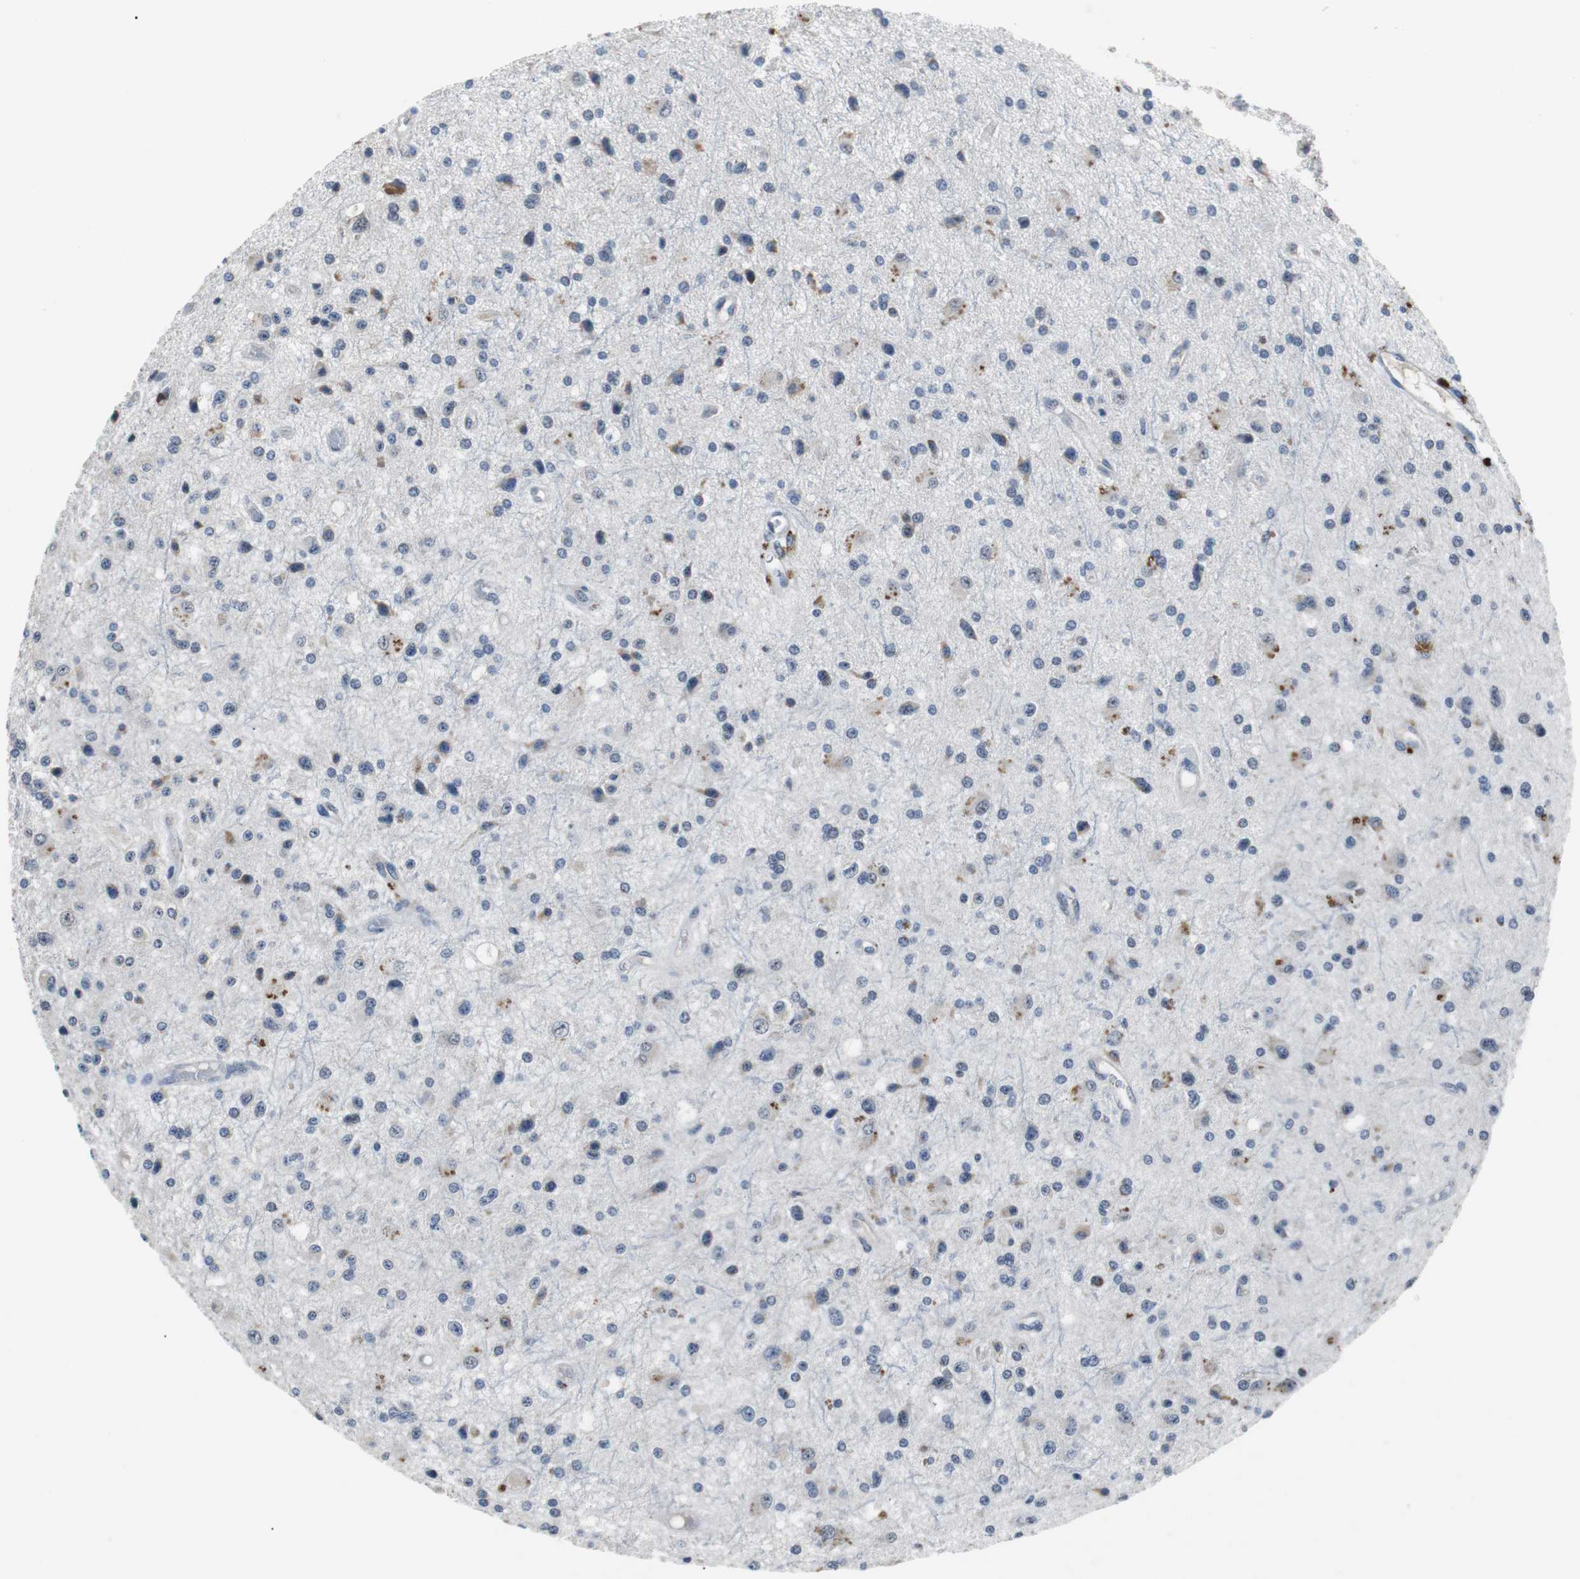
{"staining": {"intensity": "negative", "quantity": "none", "location": "none"}, "tissue": "glioma", "cell_type": "Tumor cells", "image_type": "cancer", "snomed": [{"axis": "morphology", "description": "Glioma, malignant, Low grade"}, {"axis": "topography", "description": "Brain"}], "caption": "DAB immunohistochemical staining of glioma exhibits no significant staining in tumor cells.", "gene": "PITRM1", "patient": {"sex": "male", "age": 58}}